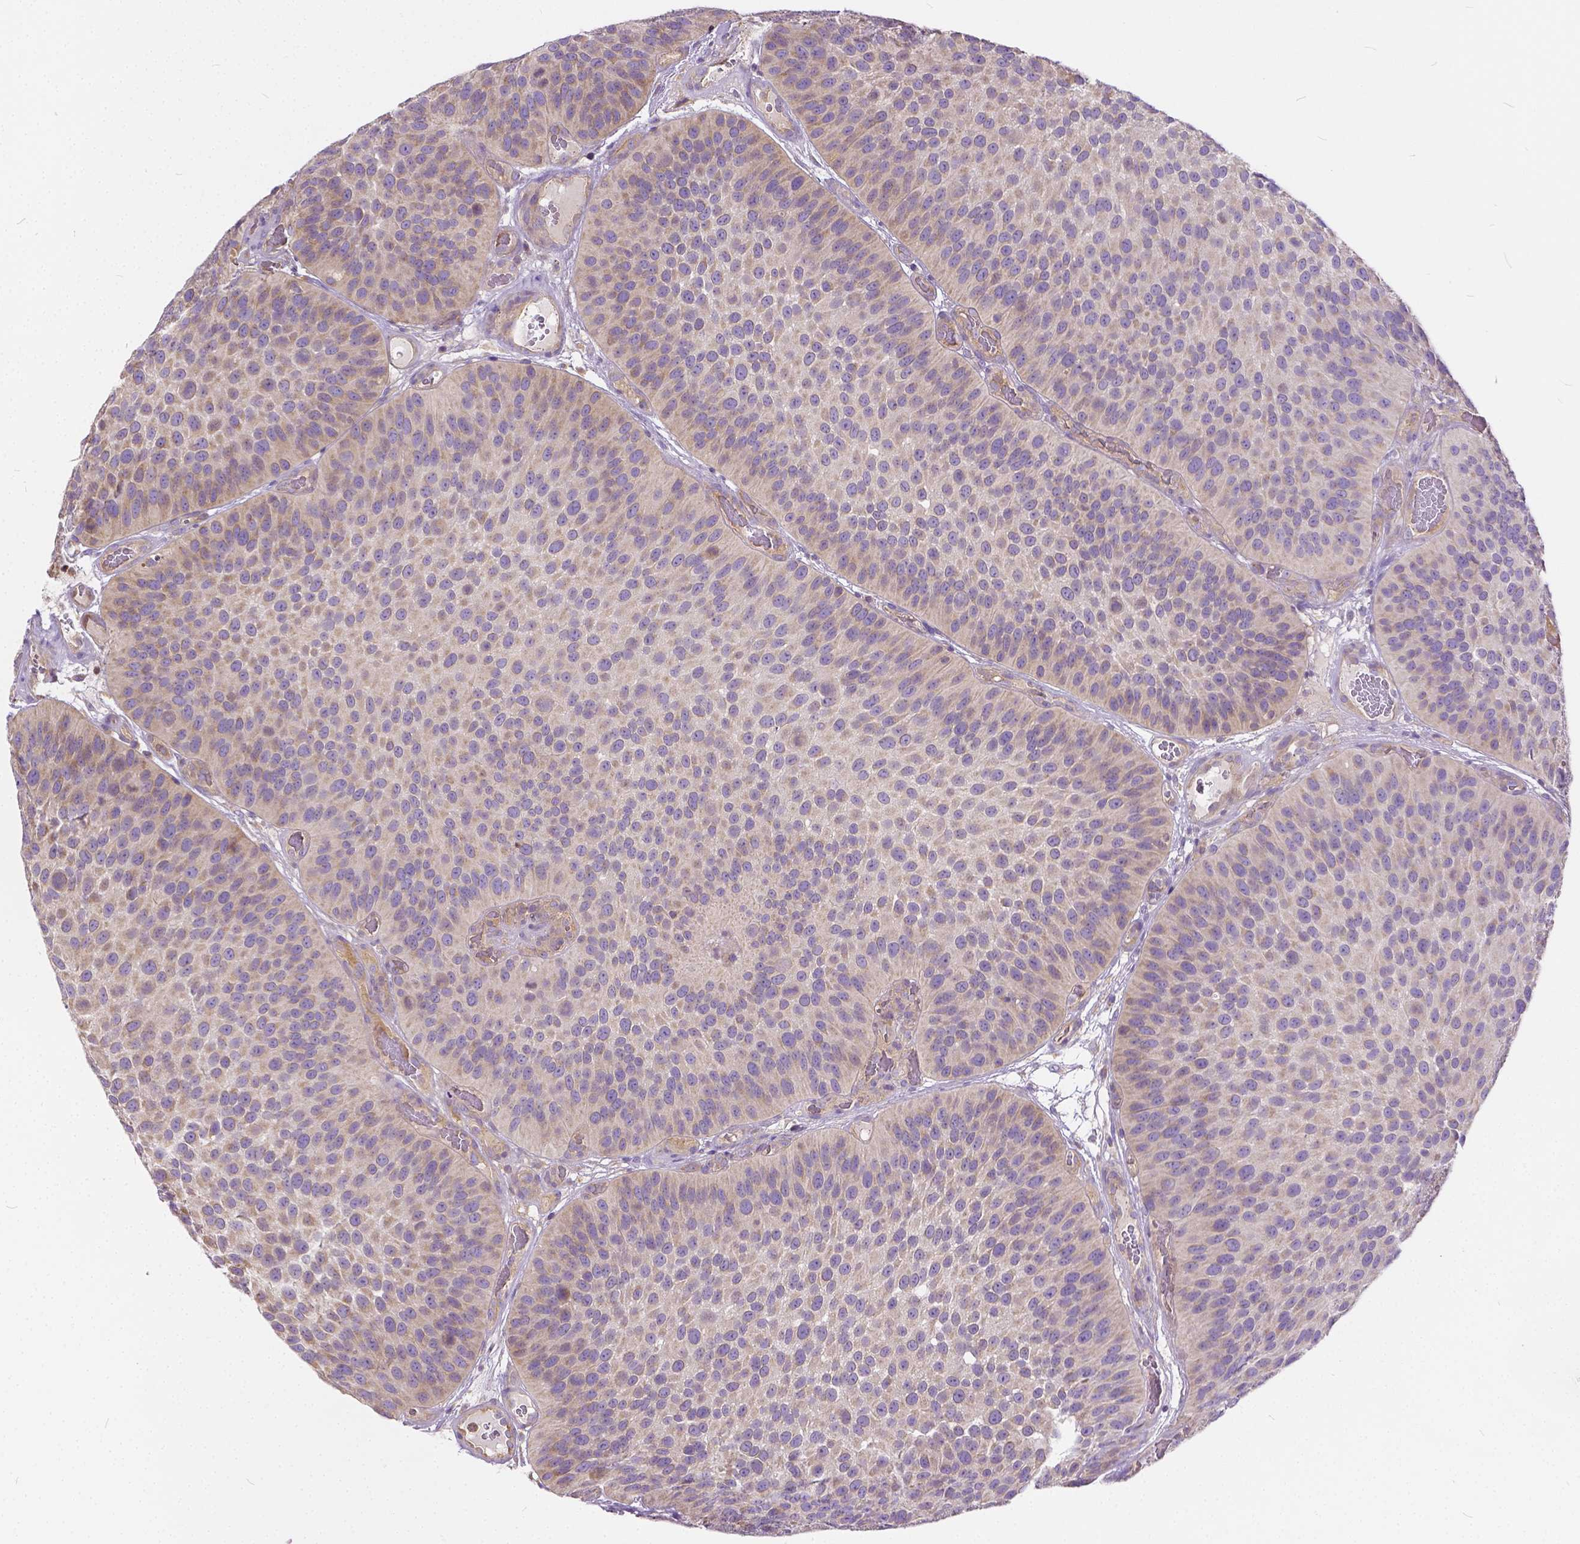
{"staining": {"intensity": "weak", "quantity": "25%-75%", "location": "cytoplasmic/membranous"}, "tissue": "urothelial cancer", "cell_type": "Tumor cells", "image_type": "cancer", "snomed": [{"axis": "morphology", "description": "Urothelial carcinoma, Low grade"}, {"axis": "topography", "description": "Urinary bladder"}], "caption": "IHC of urothelial carcinoma (low-grade) demonstrates low levels of weak cytoplasmic/membranous expression in about 25%-75% of tumor cells.", "gene": "CADM4", "patient": {"sex": "male", "age": 76}}